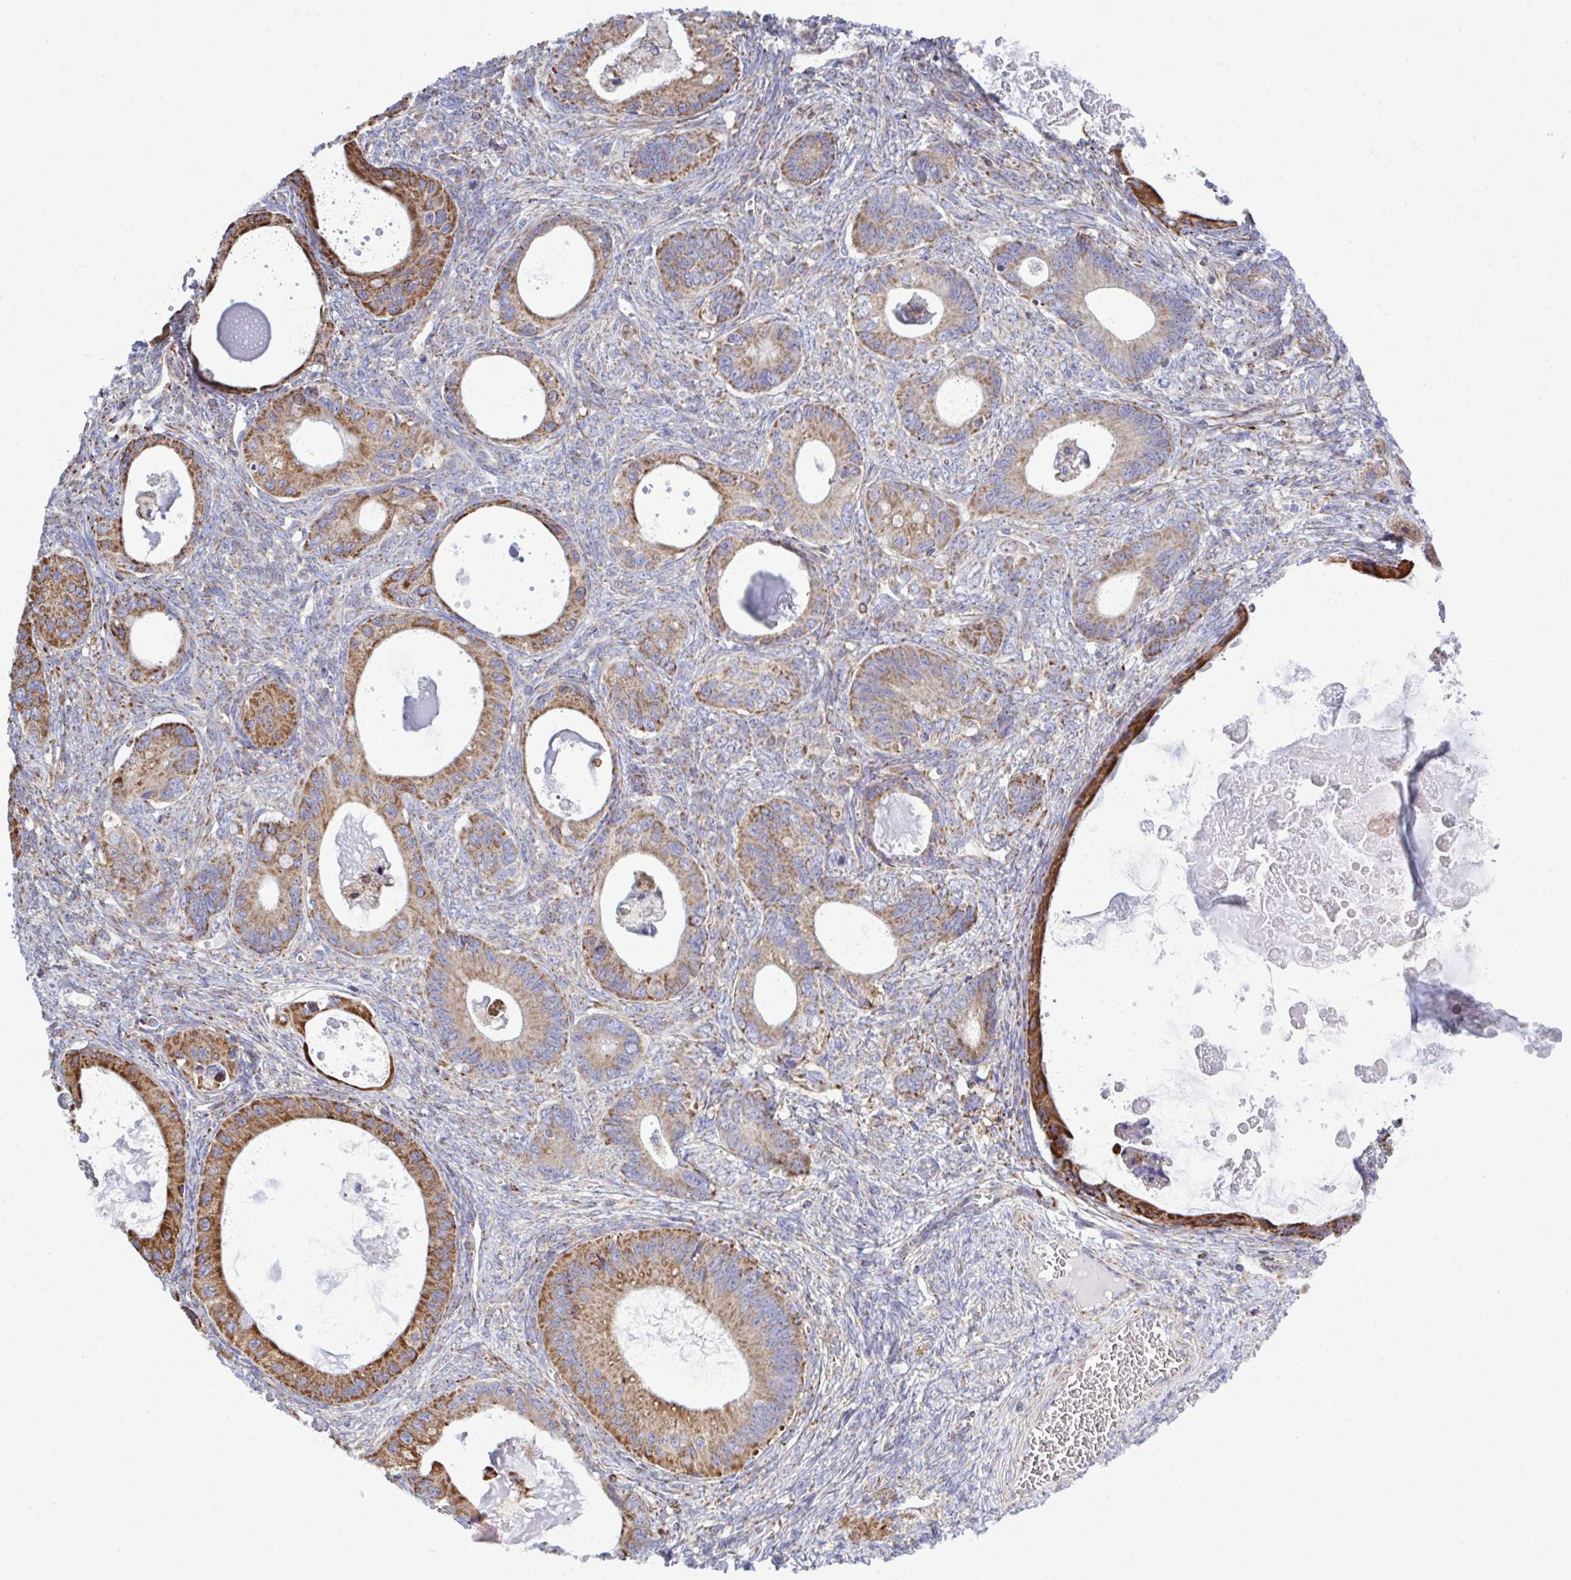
{"staining": {"intensity": "strong", "quantity": "25%-75%", "location": "cytoplasmic/membranous"}, "tissue": "ovarian cancer", "cell_type": "Tumor cells", "image_type": "cancer", "snomed": [{"axis": "morphology", "description": "Cystadenocarcinoma, mucinous, NOS"}, {"axis": "topography", "description": "Ovary"}], "caption": "Immunohistochemistry of ovarian mucinous cystadenocarcinoma shows high levels of strong cytoplasmic/membranous positivity in approximately 25%-75% of tumor cells.", "gene": "CSDE1", "patient": {"sex": "female", "age": 64}}